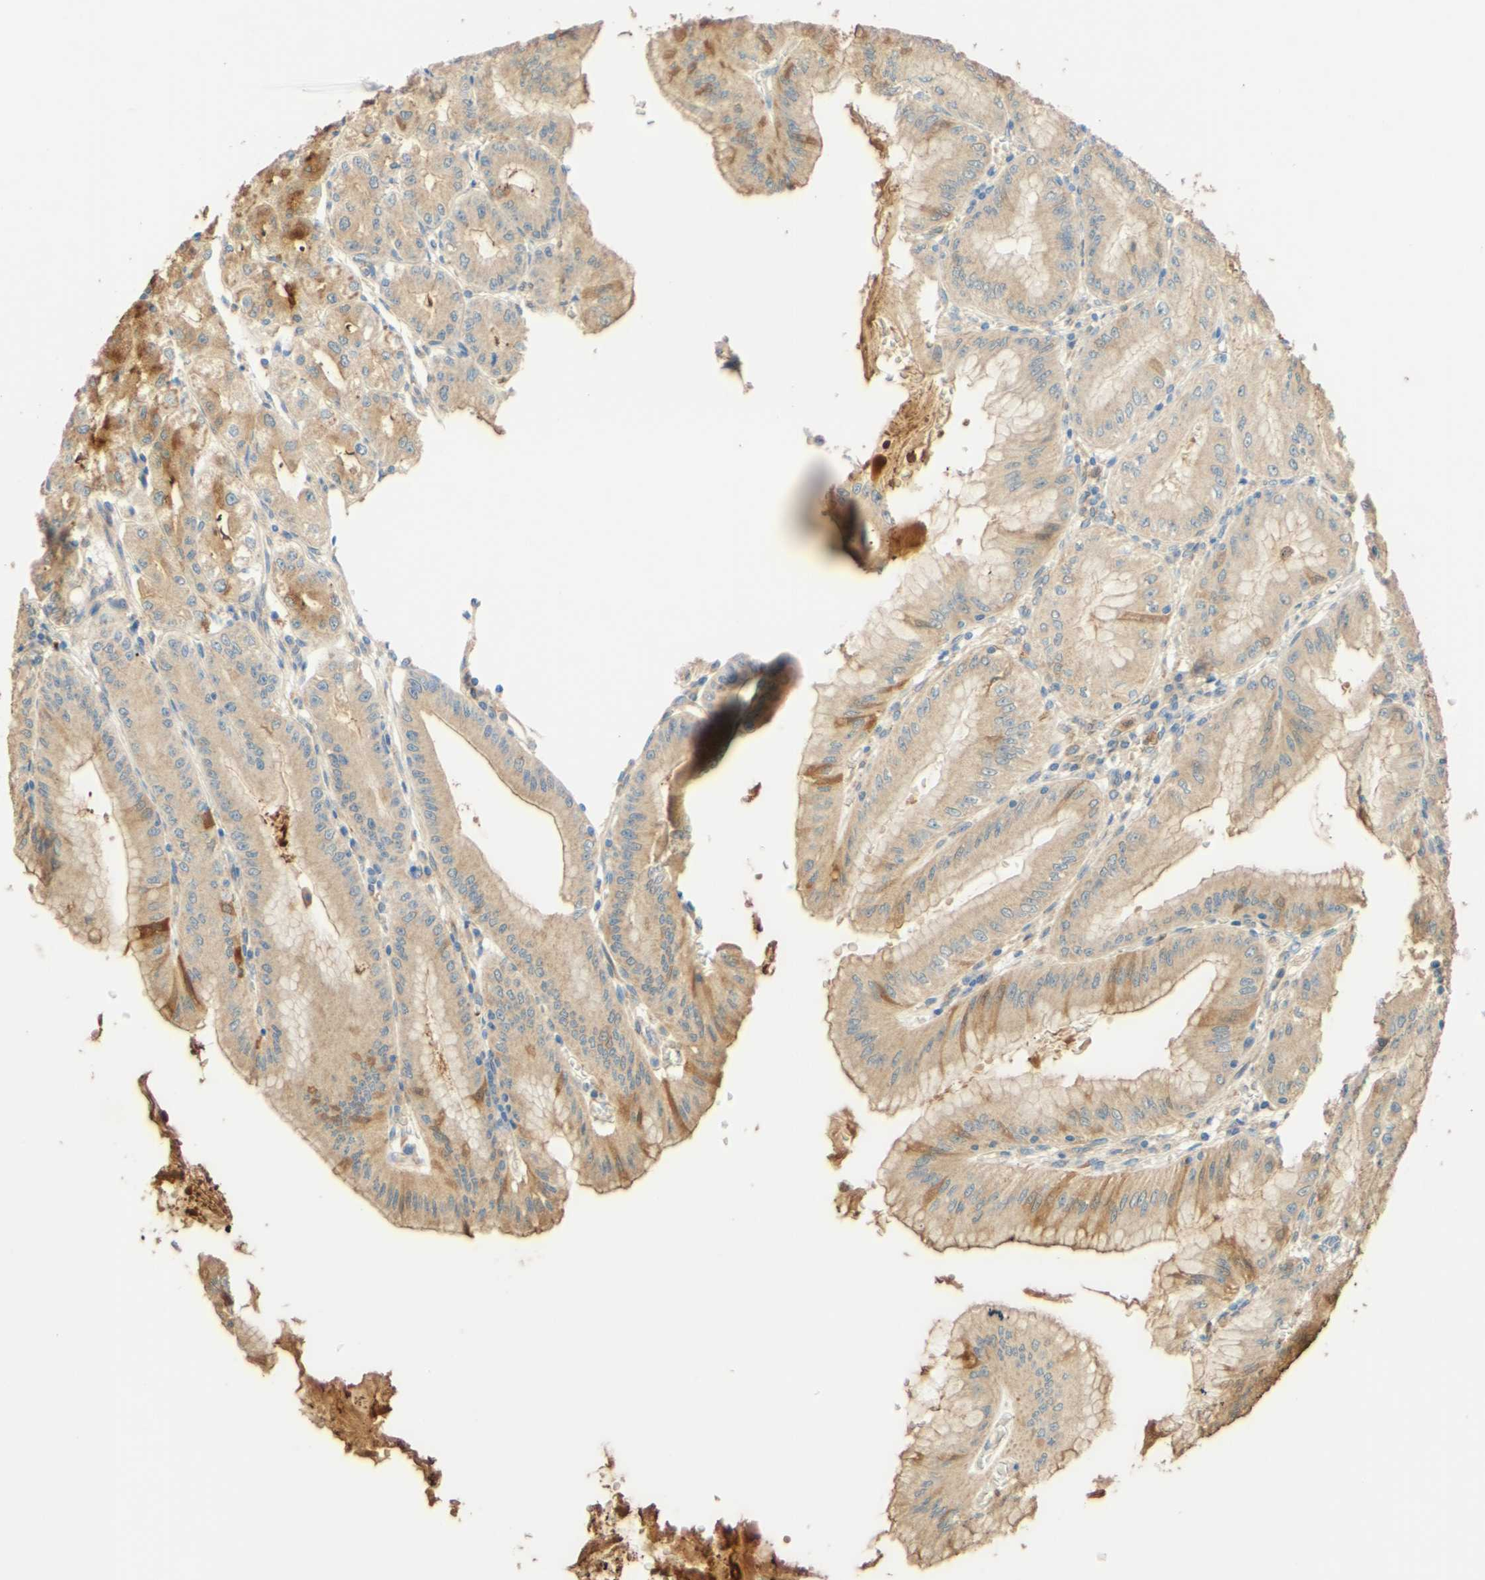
{"staining": {"intensity": "strong", "quantity": "25%-75%", "location": "cytoplasmic/membranous"}, "tissue": "stomach", "cell_type": "Glandular cells", "image_type": "normal", "snomed": [{"axis": "morphology", "description": "Normal tissue, NOS"}, {"axis": "topography", "description": "Stomach, lower"}], "caption": "Glandular cells show high levels of strong cytoplasmic/membranous staining in about 25%-75% of cells in normal human stomach.", "gene": "ENTREP2", "patient": {"sex": "male", "age": 71}}